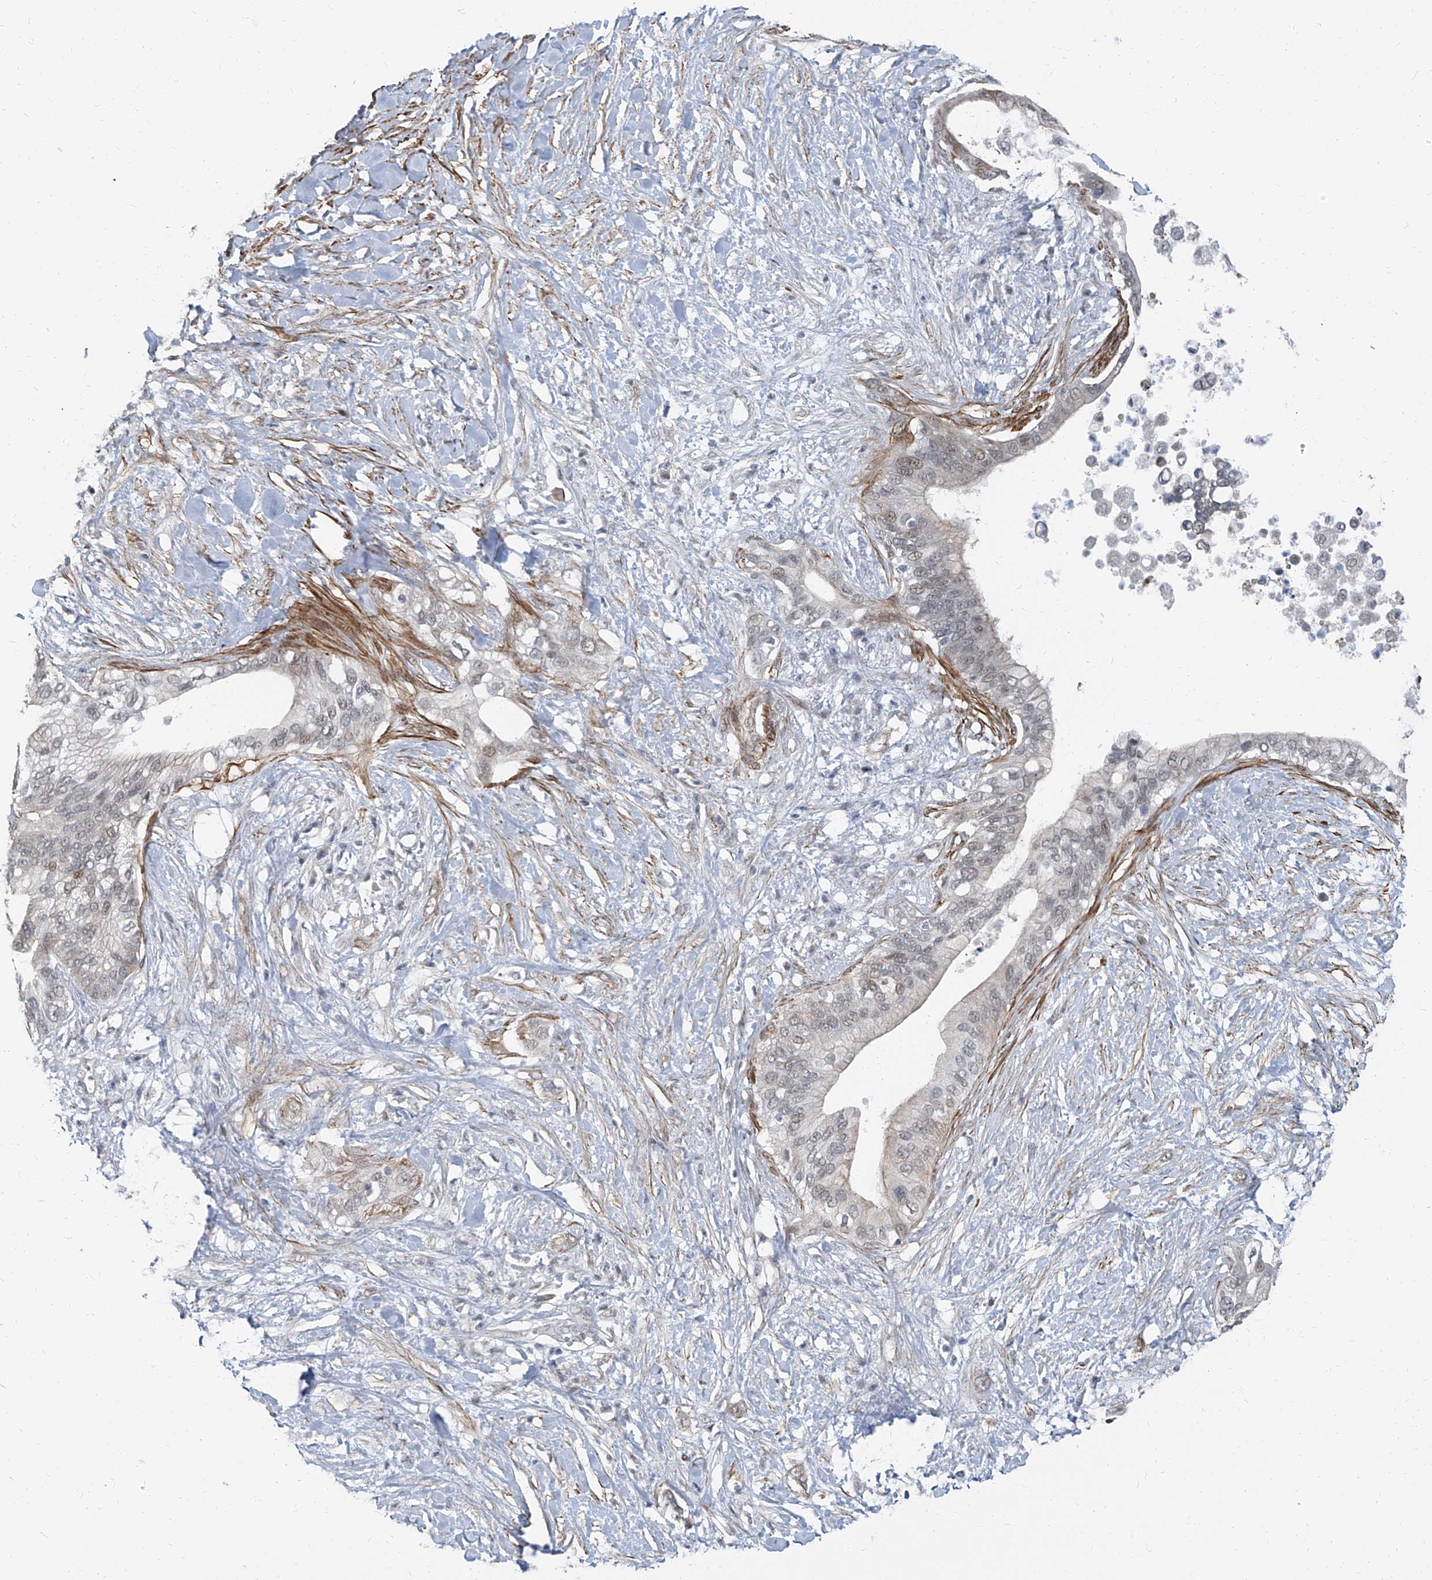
{"staining": {"intensity": "negative", "quantity": "none", "location": "none"}, "tissue": "pancreatic cancer", "cell_type": "Tumor cells", "image_type": "cancer", "snomed": [{"axis": "morphology", "description": "Normal tissue, NOS"}, {"axis": "morphology", "description": "Adenocarcinoma, NOS"}, {"axis": "topography", "description": "Pancreas"}, {"axis": "topography", "description": "Peripheral nerve tissue"}], "caption": "DAB immunohistochemical staining of adenocarcinoma (pancreatic) exhibits no significant staining in tumor cells.", "gene": "TXLNB", "patient": {"sex": "male", "age": 59}}